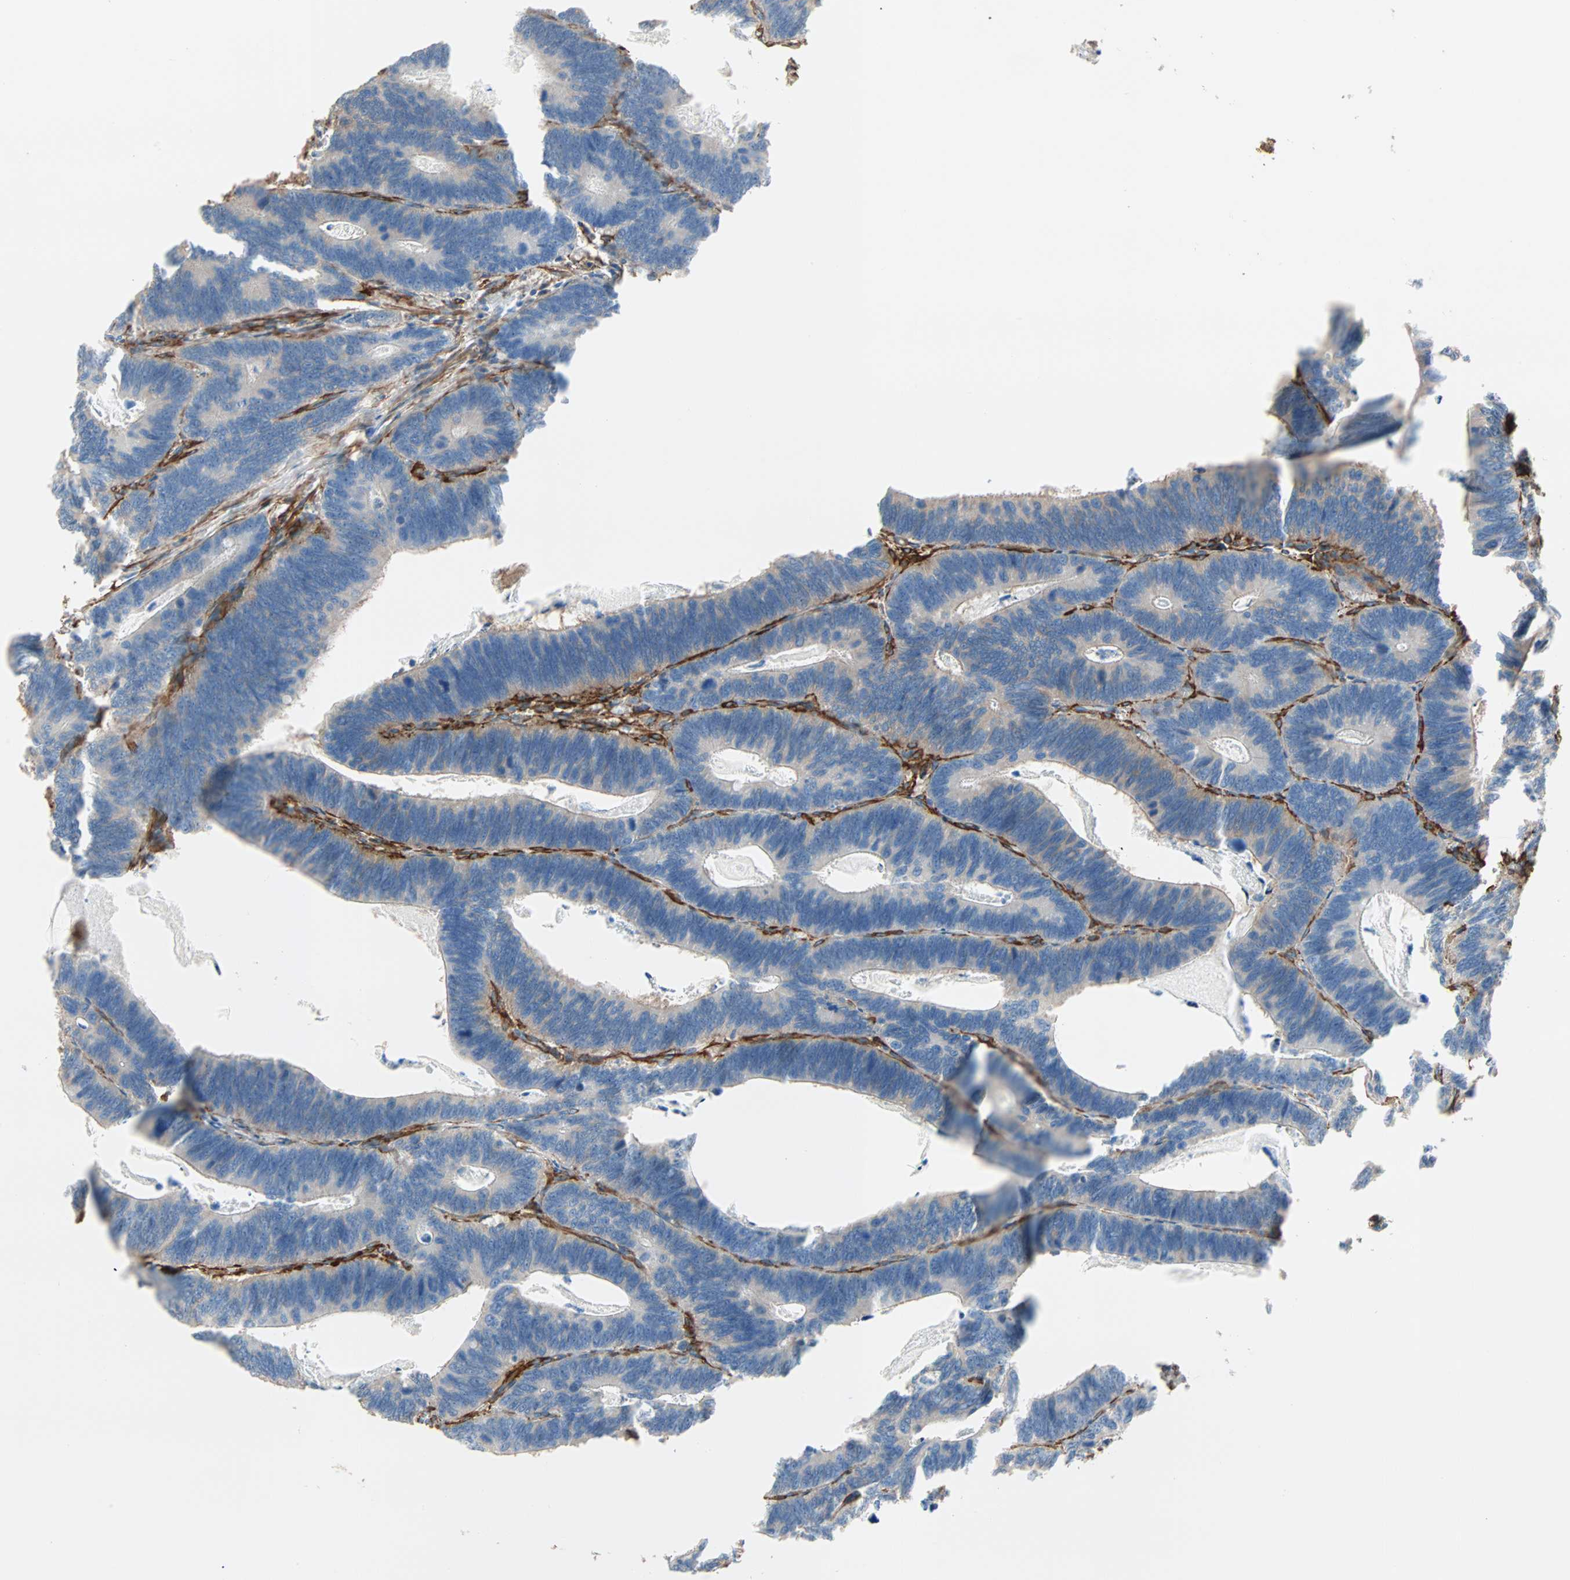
{"staining": {"intensity": "weak", "quantity": ">75%", "location": "cytoplasmic/membranous"}, "tissue": "colorectal cancer", "cell_type": "Tumor cells", "image_type": "cancer", "snomed": [{"axis": "morphology", "description": "Adenocarcinoma, NOS"}, {"axis": "topography", "description": "Colon"}], "caption": "A low amount of weak cytoplasmic/membranous staining is present in approximately >75% of tumor cells in colorectal cancer tissue.", "gene": "EPB41L2", "patient": {"sex": "male", "age": 72}}